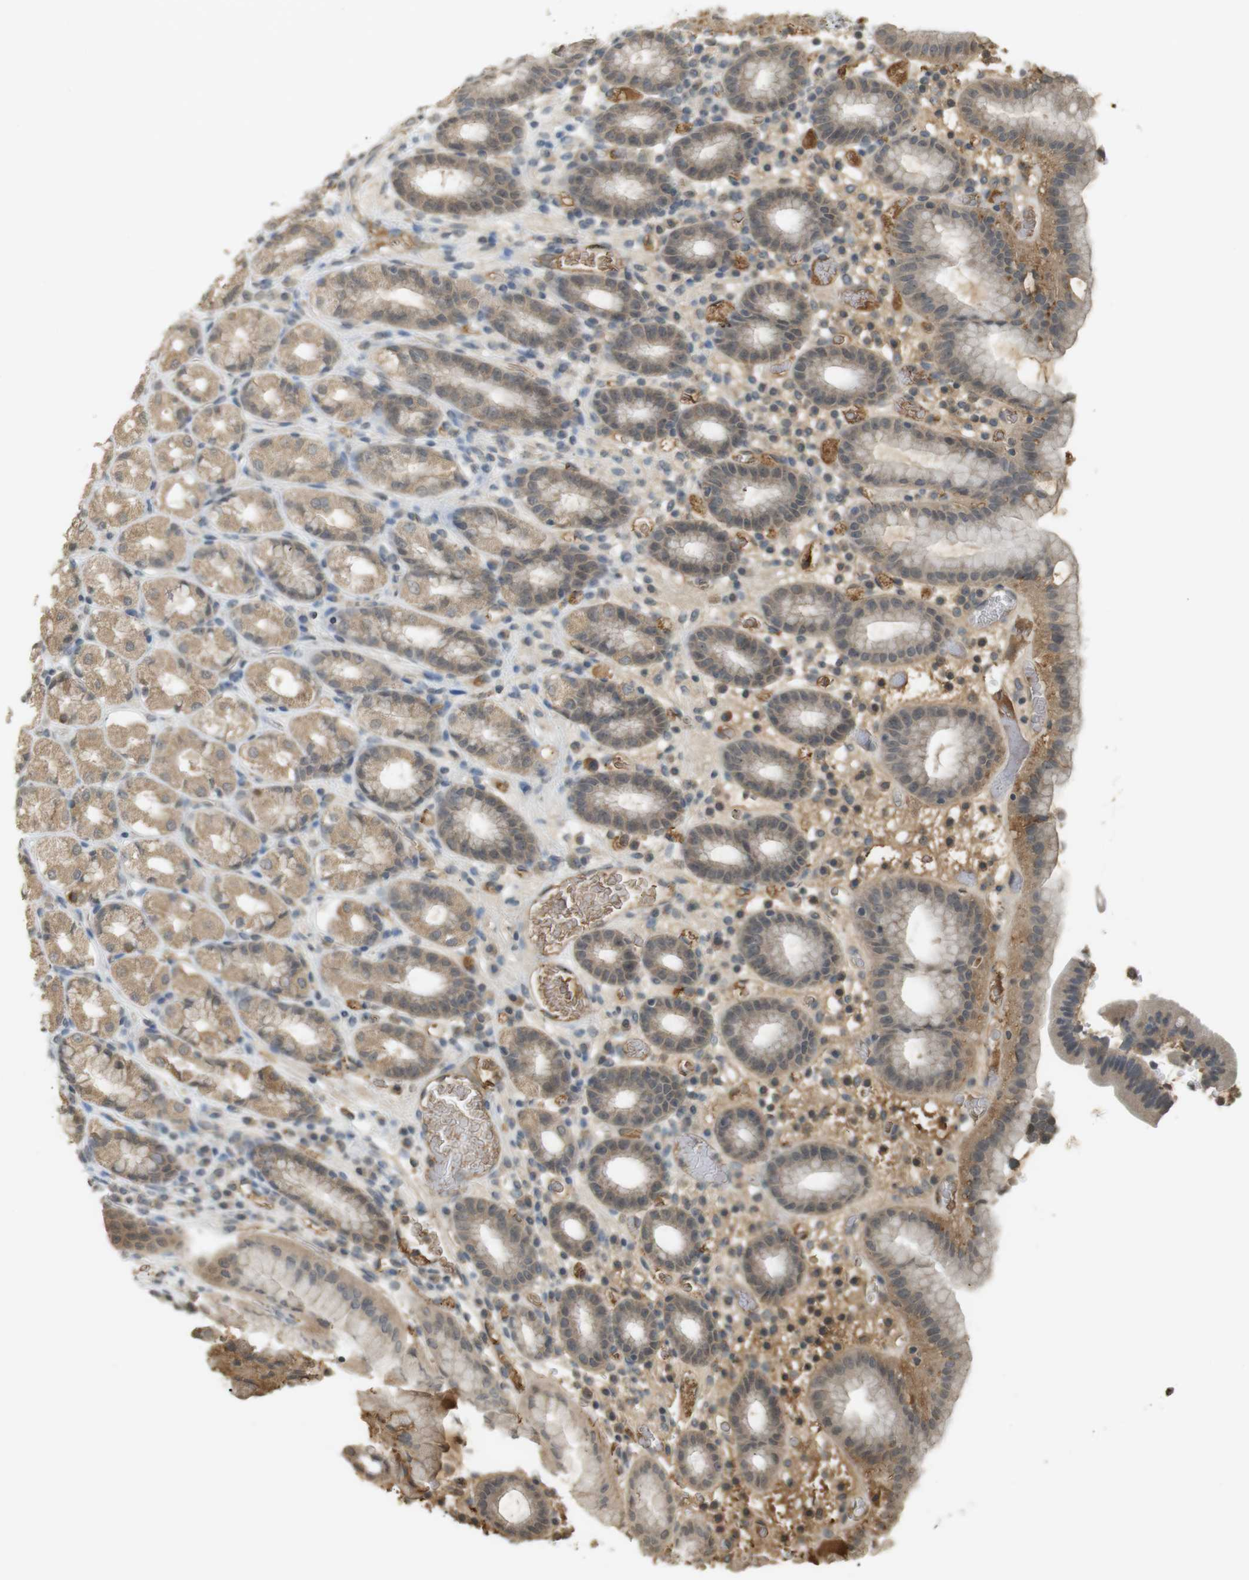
{"staining": {"intensity": "weak", "quantity": ">75%", "location": "cytoplasmic/membranous,nuclear"}, "tissue": "stomach", "cell_type": "Glandular cells", "image_type": "normal", "snomed": [{"axis": "morphology", "description": "Normal tissue, NOS"}, {"axis": "topography", "description": "Stomach, upper"}], "caption": "Glandular cells show weak cytoplasmic/membranous,nuclear staining in approximately >75% of cells in unremarkable stomach. The protein of interest is stained brown, and the nuclei are stained in blue (DAB (3,3'-diaminobenzidine) IHC with brightfield microscopy, high magnification).", "gene": "SRR", "patient": {"sex": "male", "age": 68}}